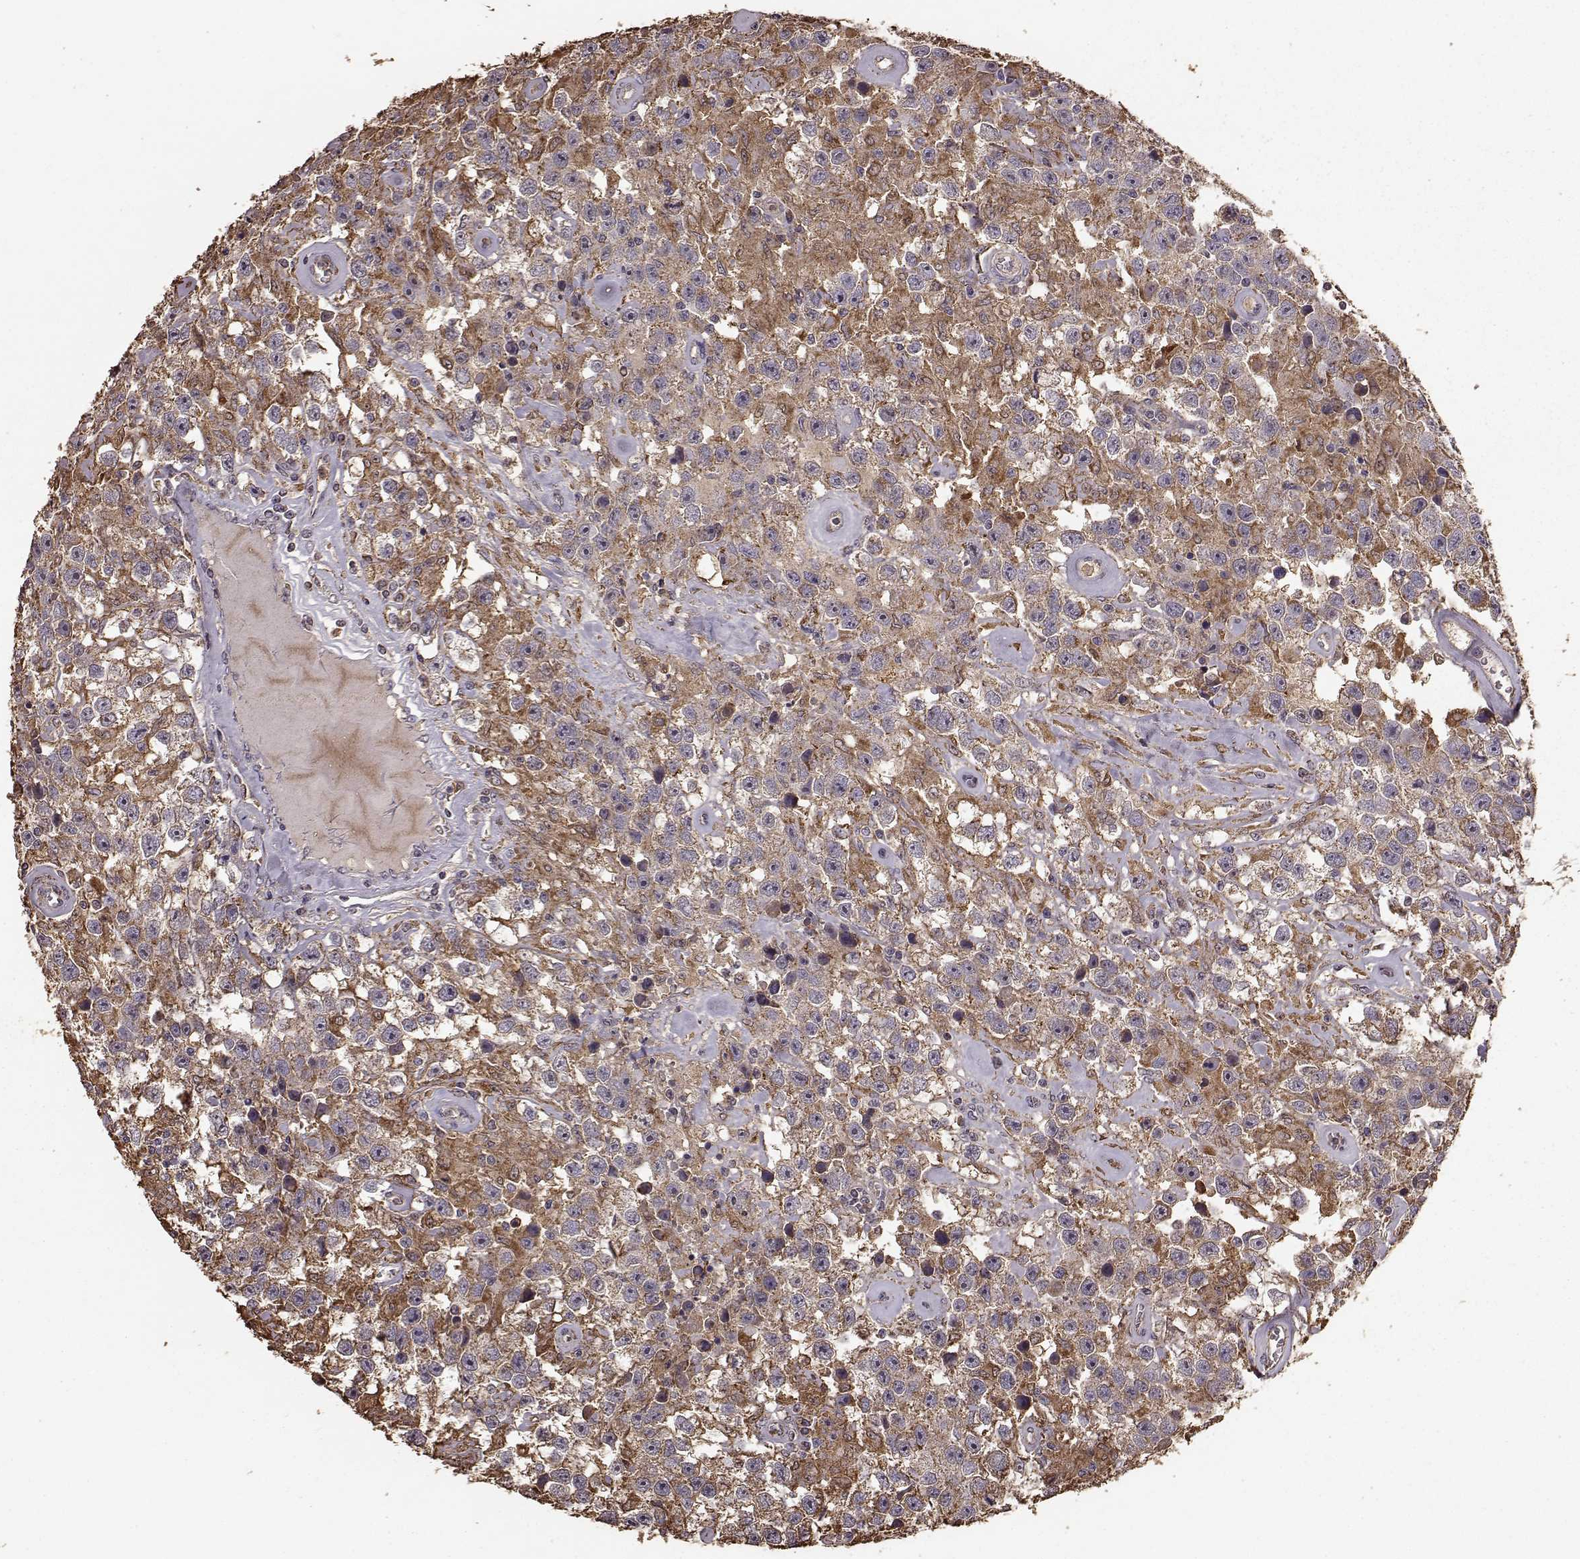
{"staining": {"intensity": "moderate", "quantity": ">75%", "location": "cytoplasmic/membranous"}, "tissue": "testis cancer", "cell_type": "Tumor cells", "image_type": "cancer", "snomed": [{"axis": "morphology", "description": "Seminoma, NOS"}, {"axis": "topography", "description": "Testis"}], "caption": "Immunohistochemistry of human seminoma (testis) reveals medium levels of moderate cytoplasmic/membranous expression in about >75% of tumor cells. The protein is shown in brown color, while the nuclei are stained blue.", "gene": "PTGES2", "patient": {"sex": "male", "age": 43}}